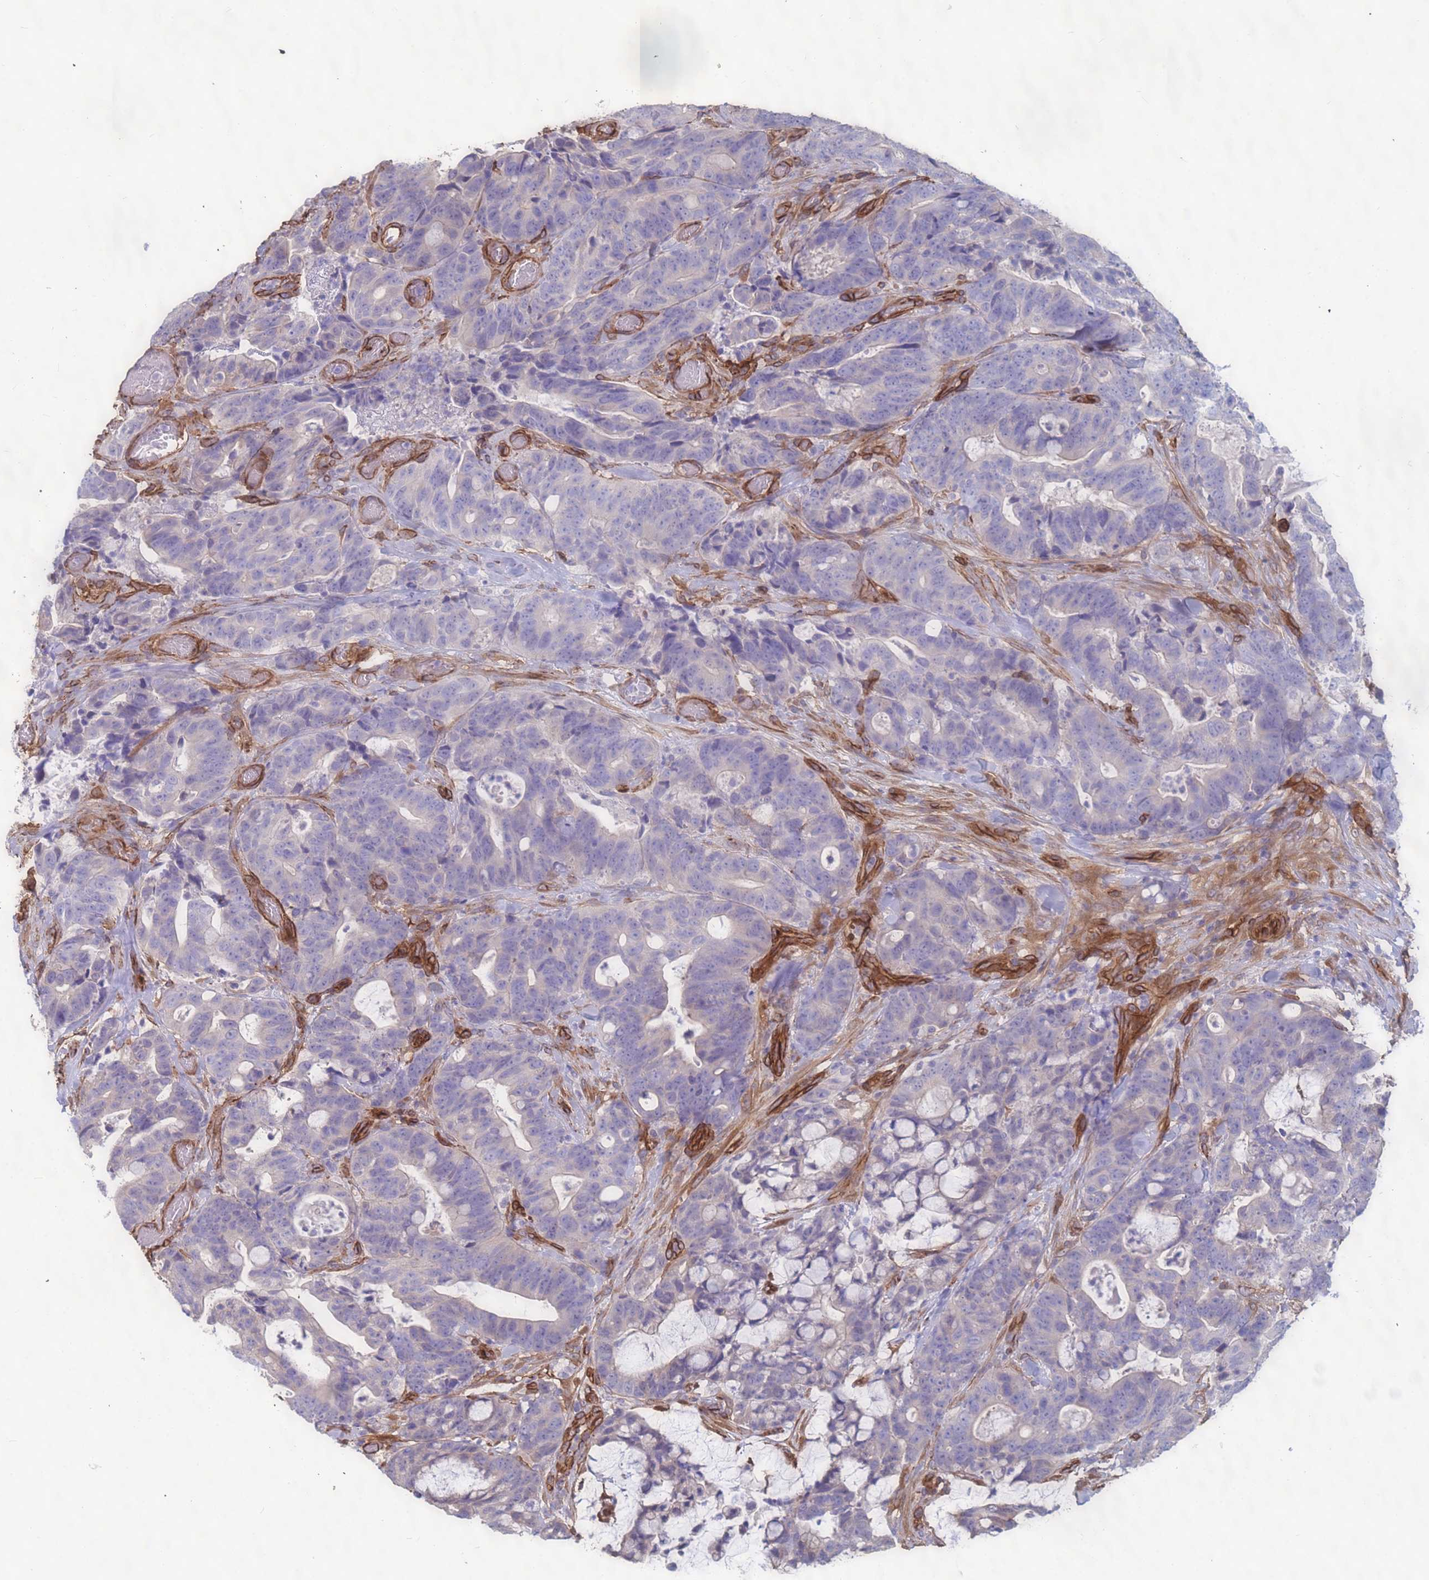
{"staining": {"intensity": "negative", "quantity": "none", "location": "none"}, "tissue": "colorectal cancer", "cell_type": "Tumor cells", "image_type": "cancer", "snomed": [{"axis": "morphology", "description": "Adenocarcinoma, NOS"}, {"axis": "topography", "description": "Colon"}], "caption": "Immunohistochemistry (IHC) of colorectal cancer reveals no positivity in tumor cells.", "gene": "EHD2", "patient": {"sex": "female", "age": 82}}